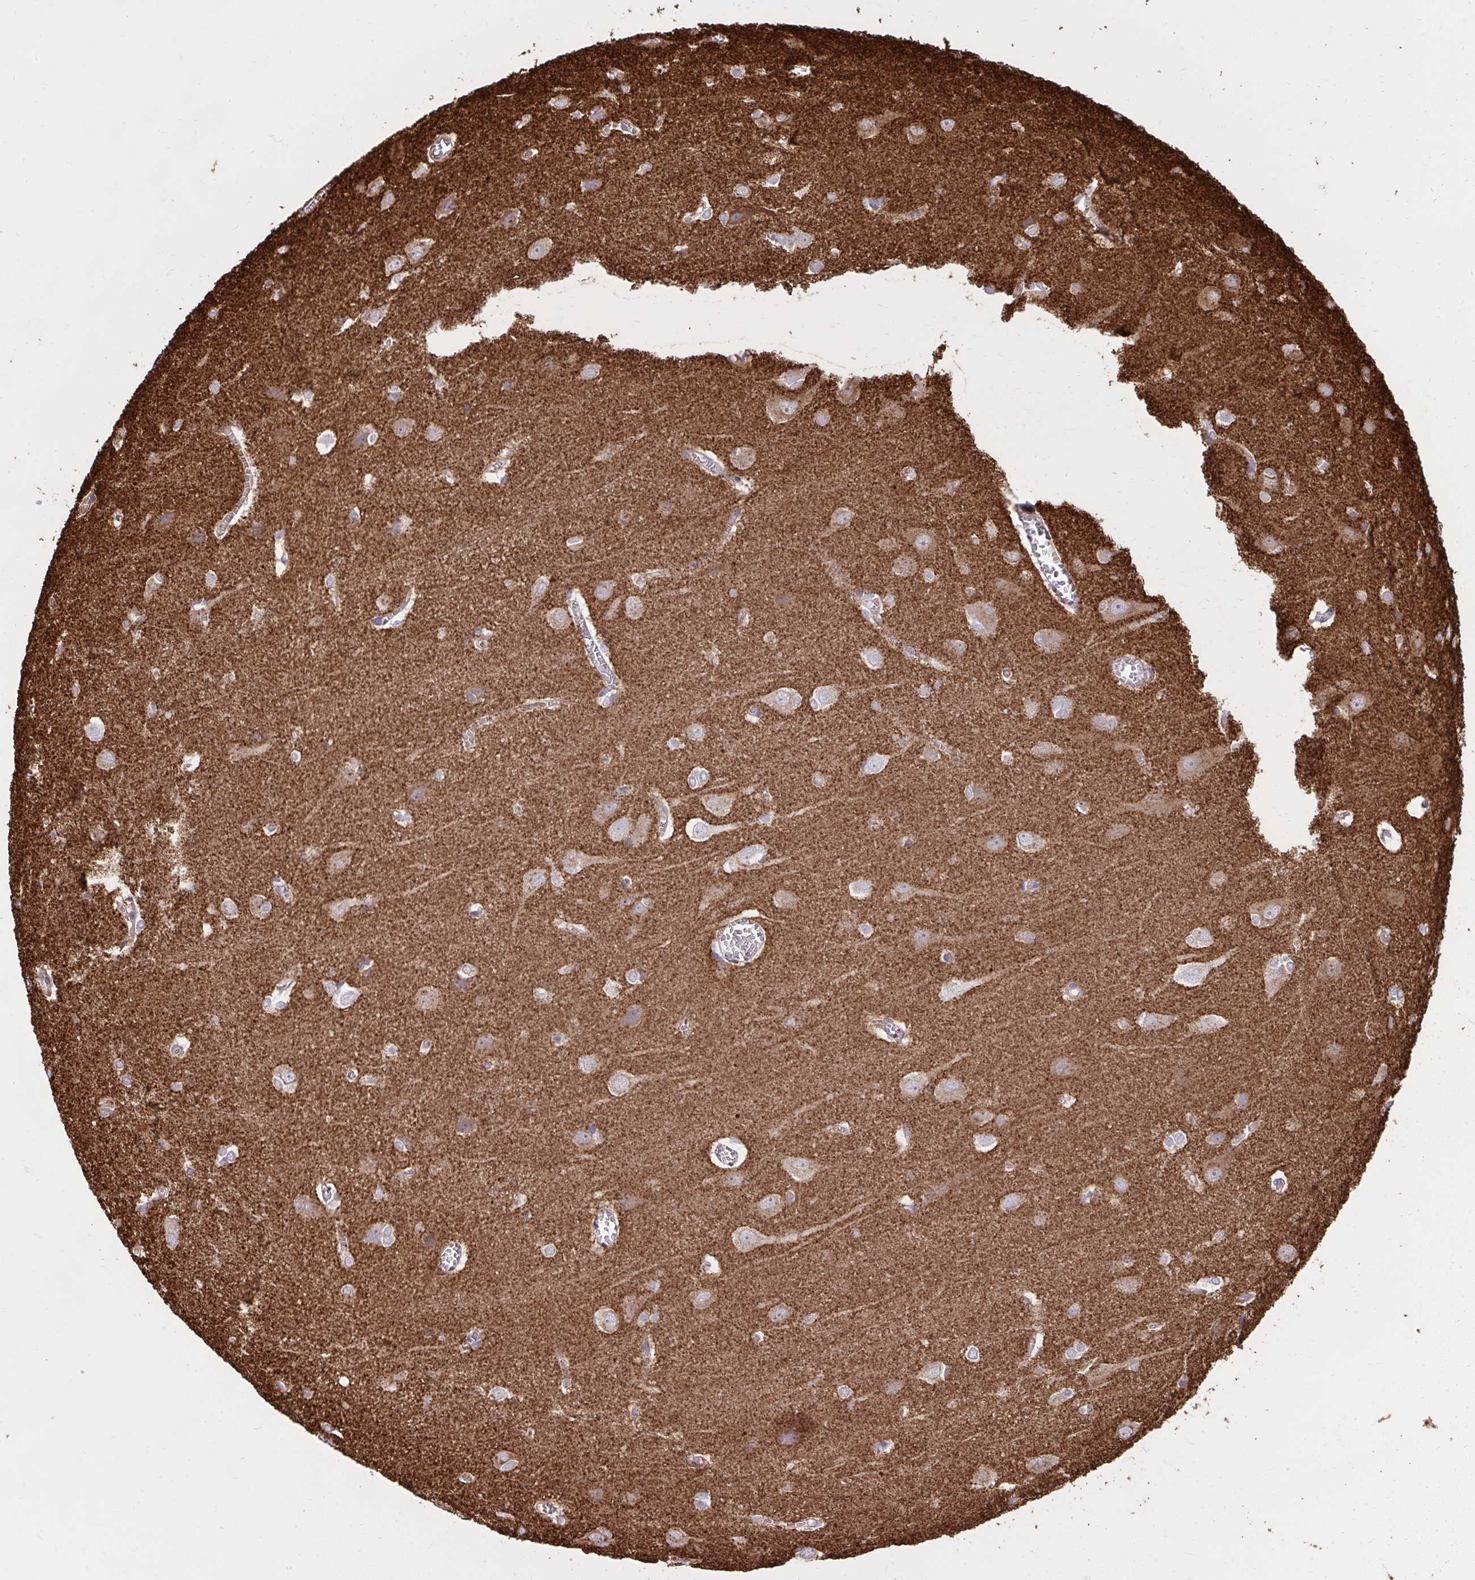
{"staining": {"intensity": "negative", "quantity": "none", "location": "none"}, "tissue": "cerebral cortex", "cell_type": "Endothelial cells", "image_type": "normal", "snomed": [{"axis": "morphology", "description": "Normal tissue, NOS"}, {"axis": "topography", "description": "Cerebral cortex"}], "caption": "Endothelial cells are negative for brown protein staining in benign cerebral cortex. The staining is performed using DAB brown chromogen with nuclei counter-stained in using hematoxylin.", "gene": "NMNAT3", "patient": {"sex": "male", "age": 37}}